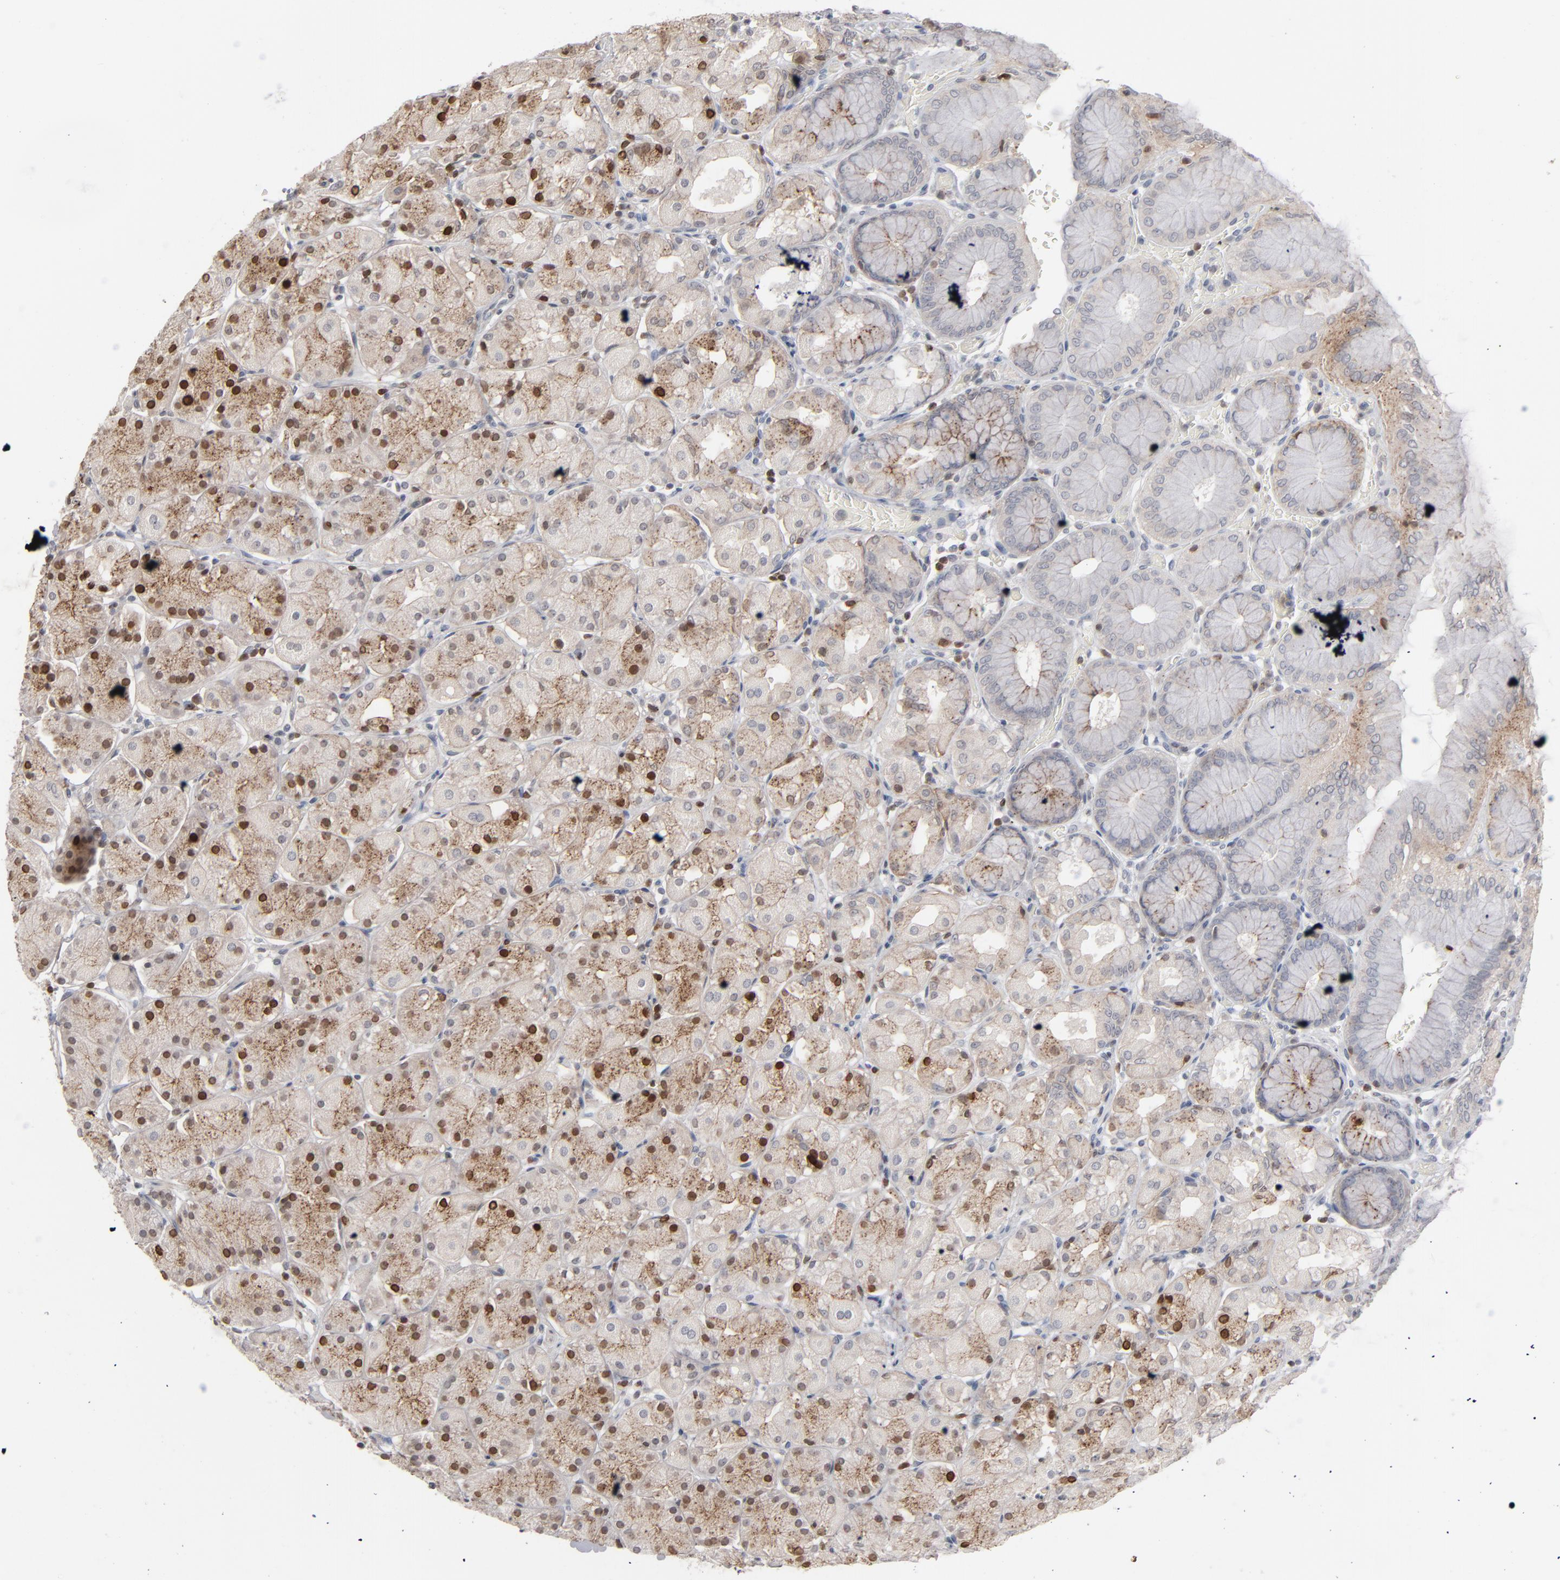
{"staining": {"intensity": "strong", "quantity": "<25%", "location": "cytoplasmic/membranous,nuclear"}, "tissue": "stomach", "cell_type": "Glandular cells", "image_type": "normal", "snomed": [{"axis": "morphology", "description": "Normal tissue, NOS"}, {"axis": "topography", "description": "Stomach, upper"}, {"axis": "topography", "description": "Stomach"}], "caption": "Glandular cells display medium levels of strong cytoplasmic/membranous,nuclear expression in about <25% of cells in benign human stomach.", "gene": "STAT4", "patient": {"sex": "male", "age": 76}}